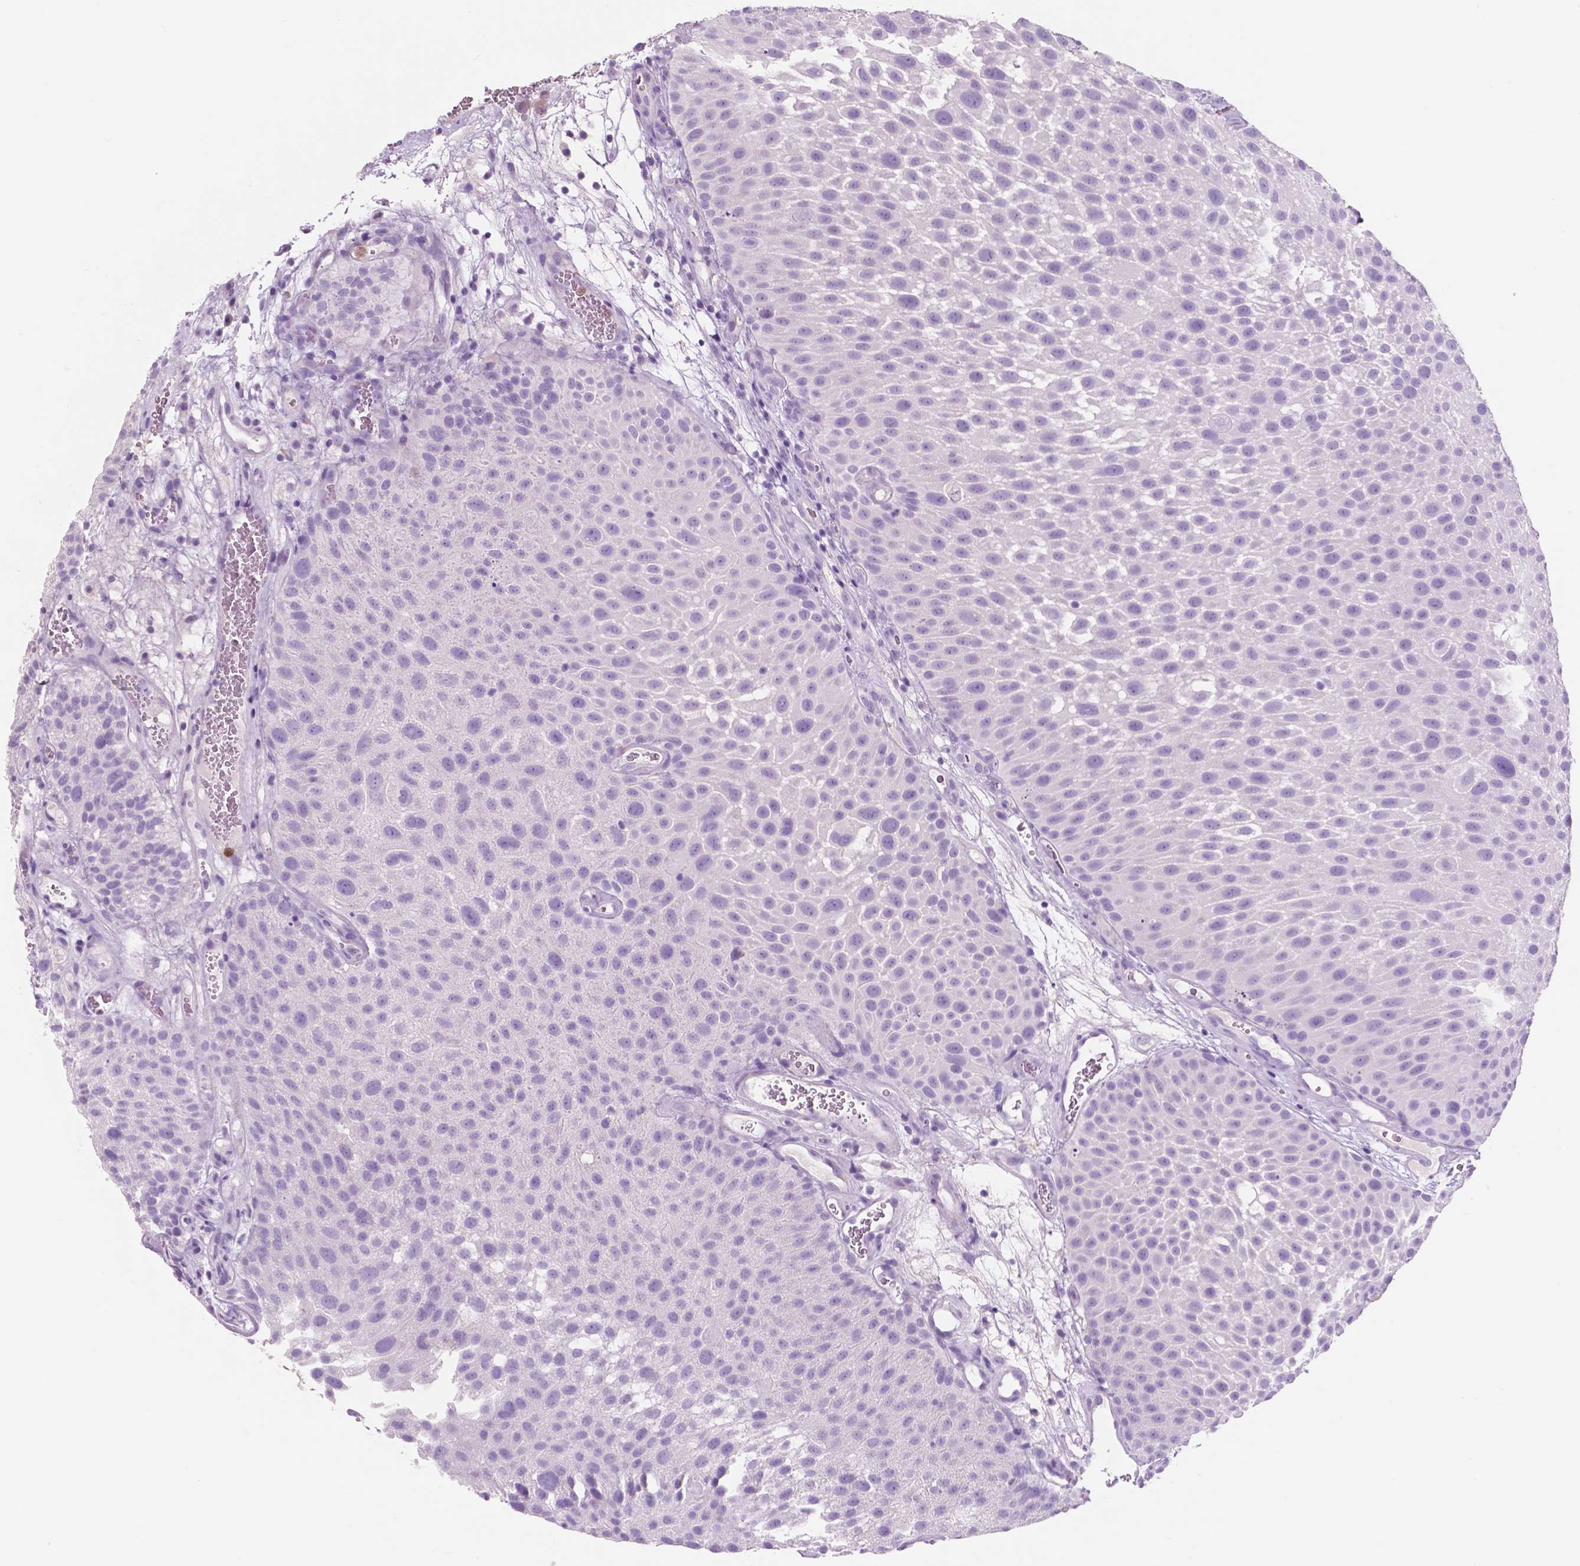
{"staining": {"intensity": "negative", "quantity": "none", "location": "none"}, "tissue": "urothelial cancer", "cell_type": "Tumor cells", "image_type": "cancer", "snomed": [{"axis": "morphology", "description": "Urothelial carcinoma, Low grade"}, {"axis": "topography", "description": "Urinary bladder"}], "caption": "Micrograph shows no significant protein positivity in tumor cells of urothelial carcinoma (low-grade).", "gene": "CUZD1", "patient": {"sex": "male", "age": 72}}